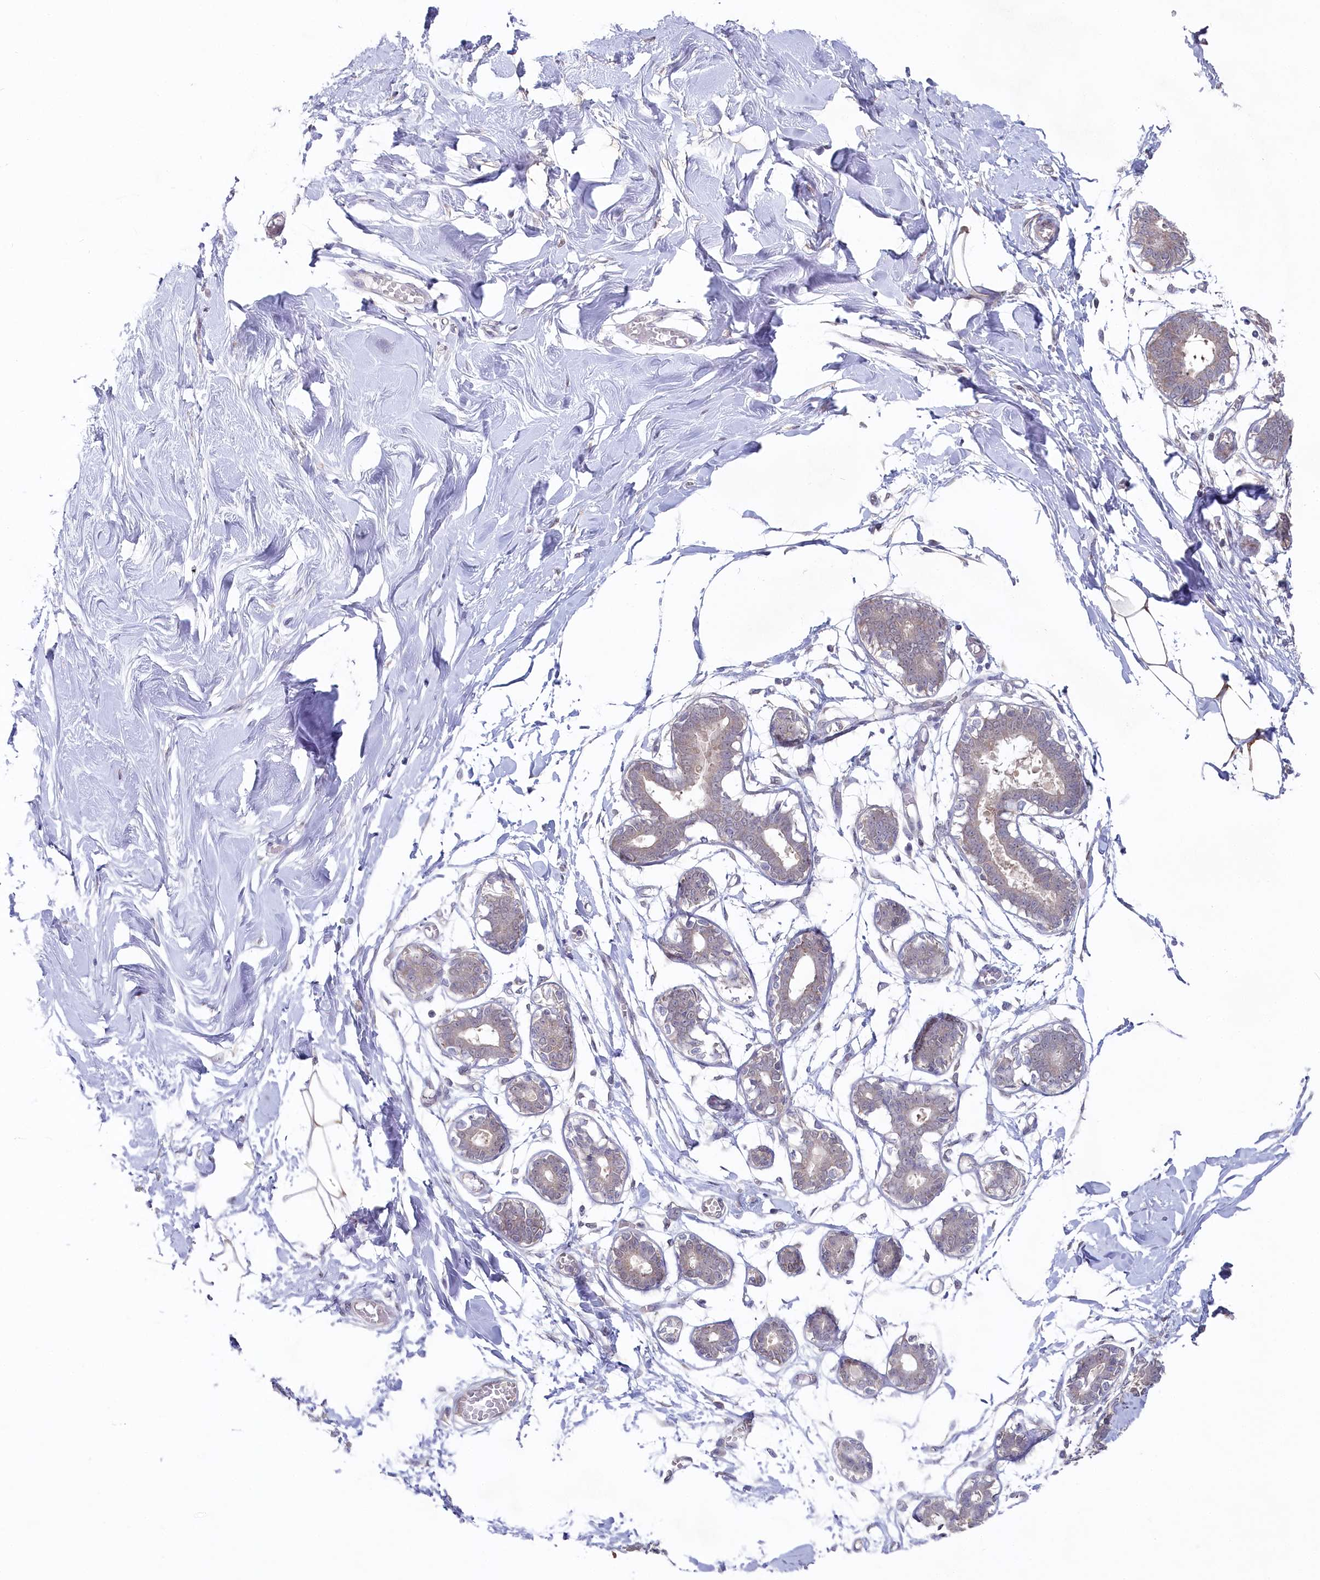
{"staining": {"intensity": "moderate", "quantity": ">75%", "location": "cytoplasmic/membranous"}, "tissue": "breast", "cell_type": "Adipocytes", "image_type": "normal", "snomed": [{"axis": "morphology", "description": "Normal tissue, NOS"}, {"axis": "topography", "description": "Breast"}], "caption": "Approximately >75% of adipocytes in unremarkable breast reveal moderate cytoplasmic/membranous protein staining as visualized by brown immunohistochemical staining.", "gene": "AAMDC", "patient": {"sex": "female", "age": 27}}